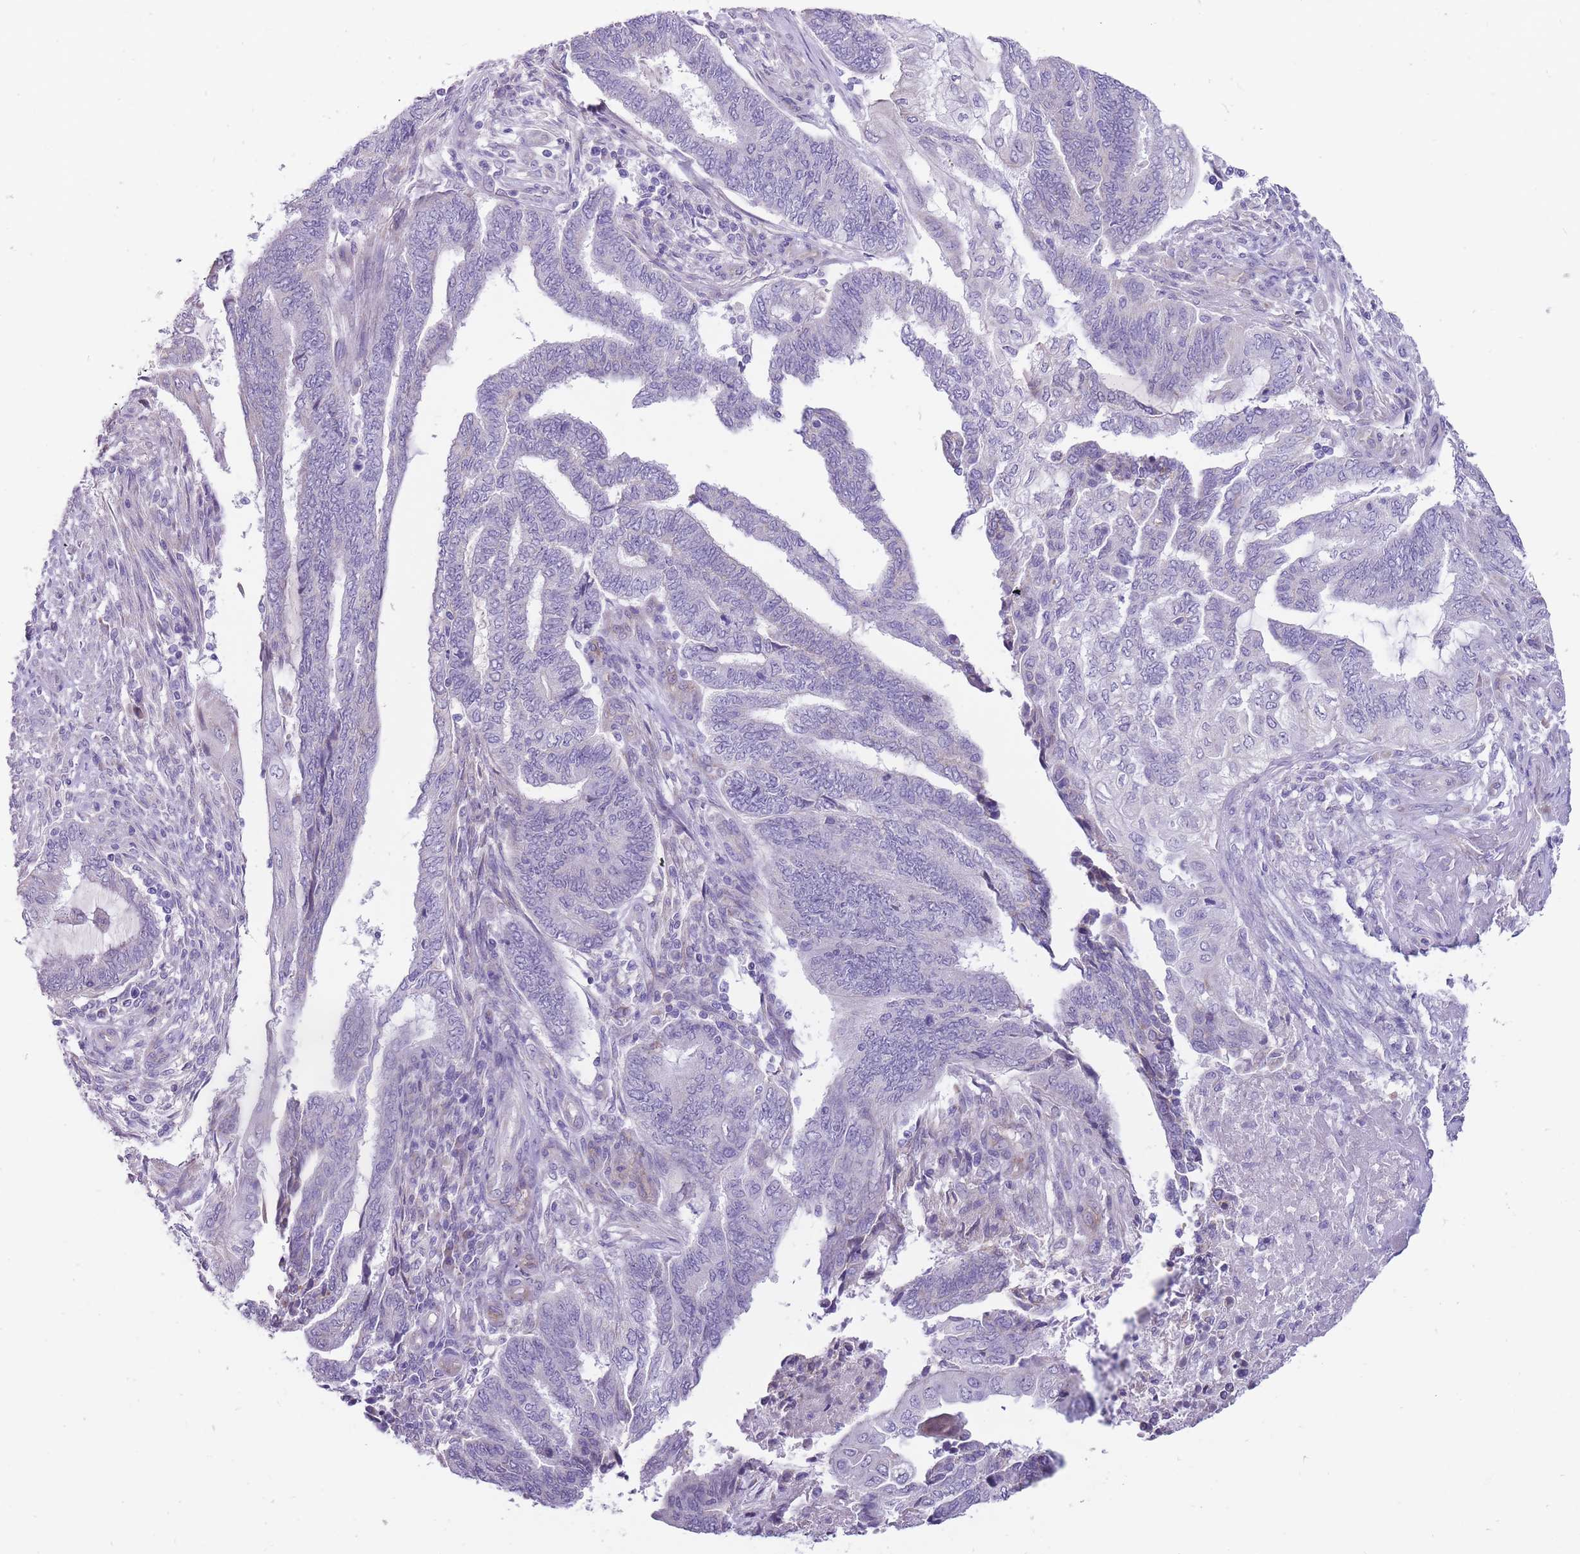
{"staining": {"intensity": "negative", "quantity": "none", "location": "none"}, "tissue": "endometrial cancer", "cell_type": "Tumor cells", "image_type": "cancer", "snomed": [{"axis": "morphology", "description": "Adenocarcinoma, NOS"}, {"axis": "topography", "description": "Uterus"}, {"axis": "topography", "description": "Endometrium"}], "caption": "Tumor cells show no significant protein staining in endometrial cancer.", "gene": "ERICH4", "patient": {"sex": "female", "age": 70}}